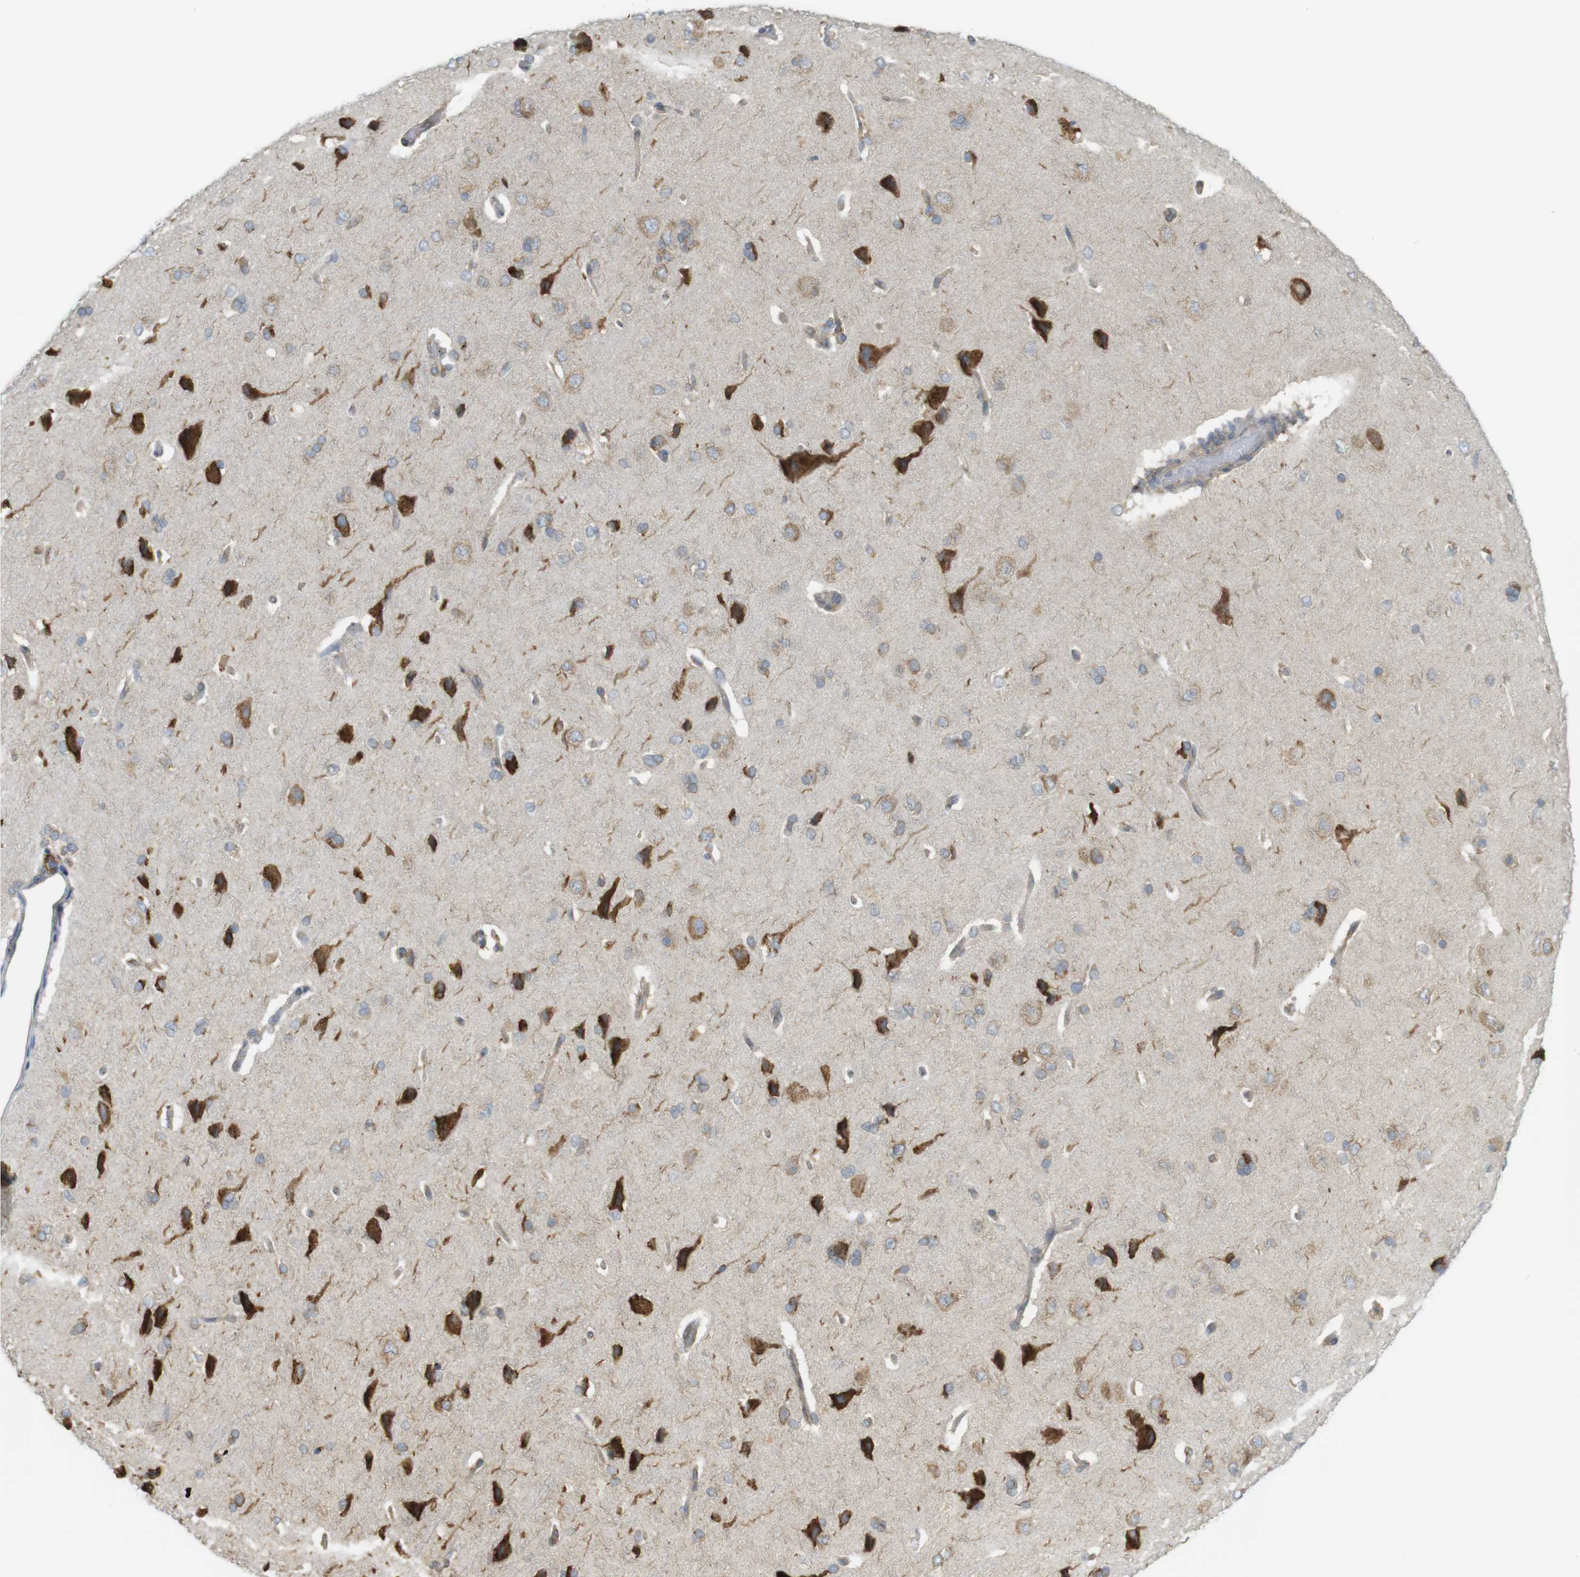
{"staining": {"intensity": "weak", "quantity": "25%-75%", "location": "cytoplasmic/membranous"}, "tissue": "cerebral cortex", "cell_type": "Endothelial cells", "image_type": "normal", "snomed": [{"axis": "morphology", "description": "Normal tissue, NOS"}, {"axis": "topography", "description": "Cerebral cortex"}], "caption": "A high-resolution histopathology image shows immunohistochemistry staining of benign cerebral cortex, which exhibits weak cytoplasmic/membranous positivity in approximately 25%-75% of endothelial cells.", "gene": "MBOAT2", "patient": {"sex": "male", "age": 62}}